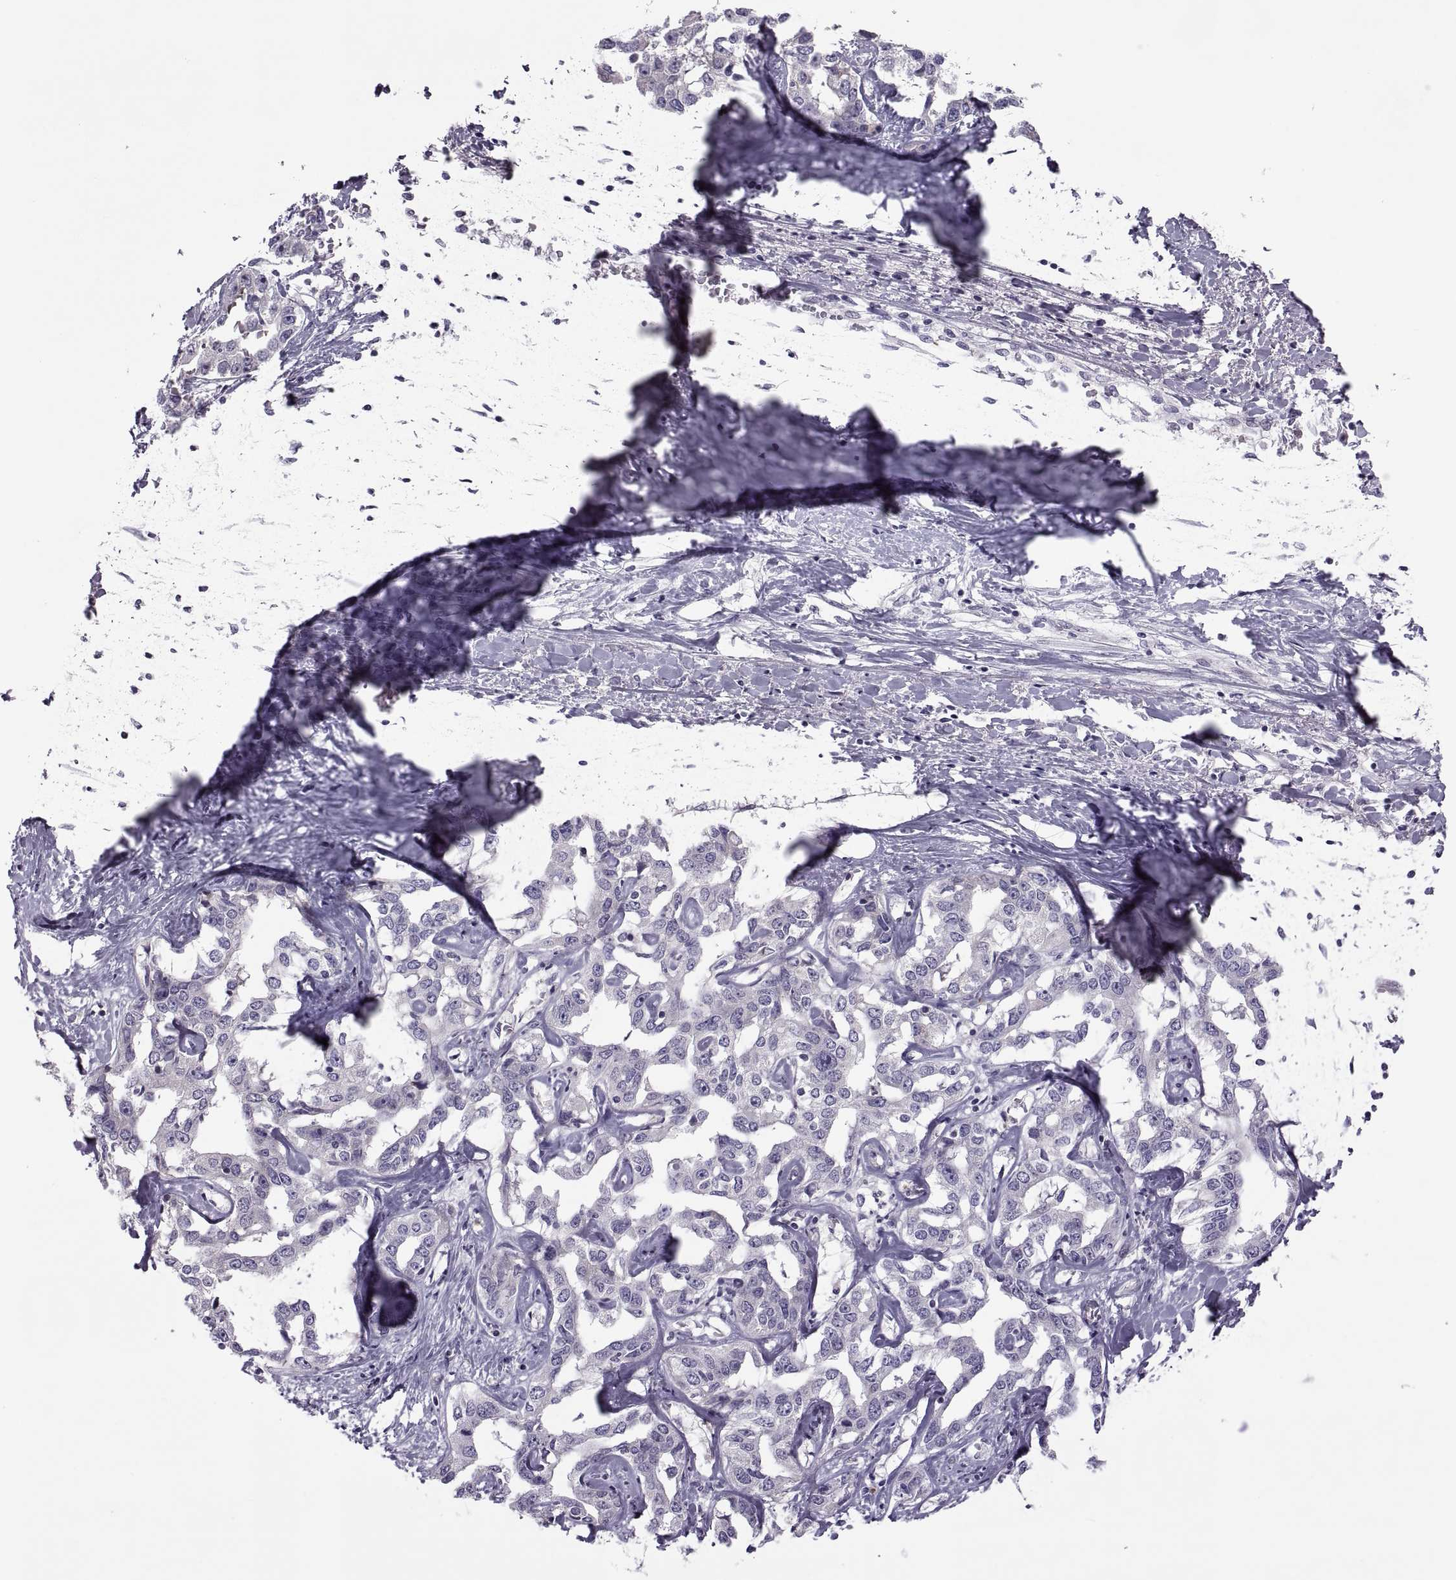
{"staining": {"intensity": "negative", "quantity": "none", "location": "none"}, "tissue": "liver cancer", "cell_type": "Tumor cells", "image_type": "cancer", "snomed": [{"axis": "morphology", "description": "Cholangiocarcinoma"}, {"axis": "topography", "description": "Liver"}], "caption": "This micrograph is of cholangiocarcinoma (liver) stained with immunohistochemistry (IHC) to label a protein in brown with the nuclei are counter-stained blue. There is no positivity in tumor cells.", "gene": "ODF3", "patient": {"sex": "male", "age": 59}}